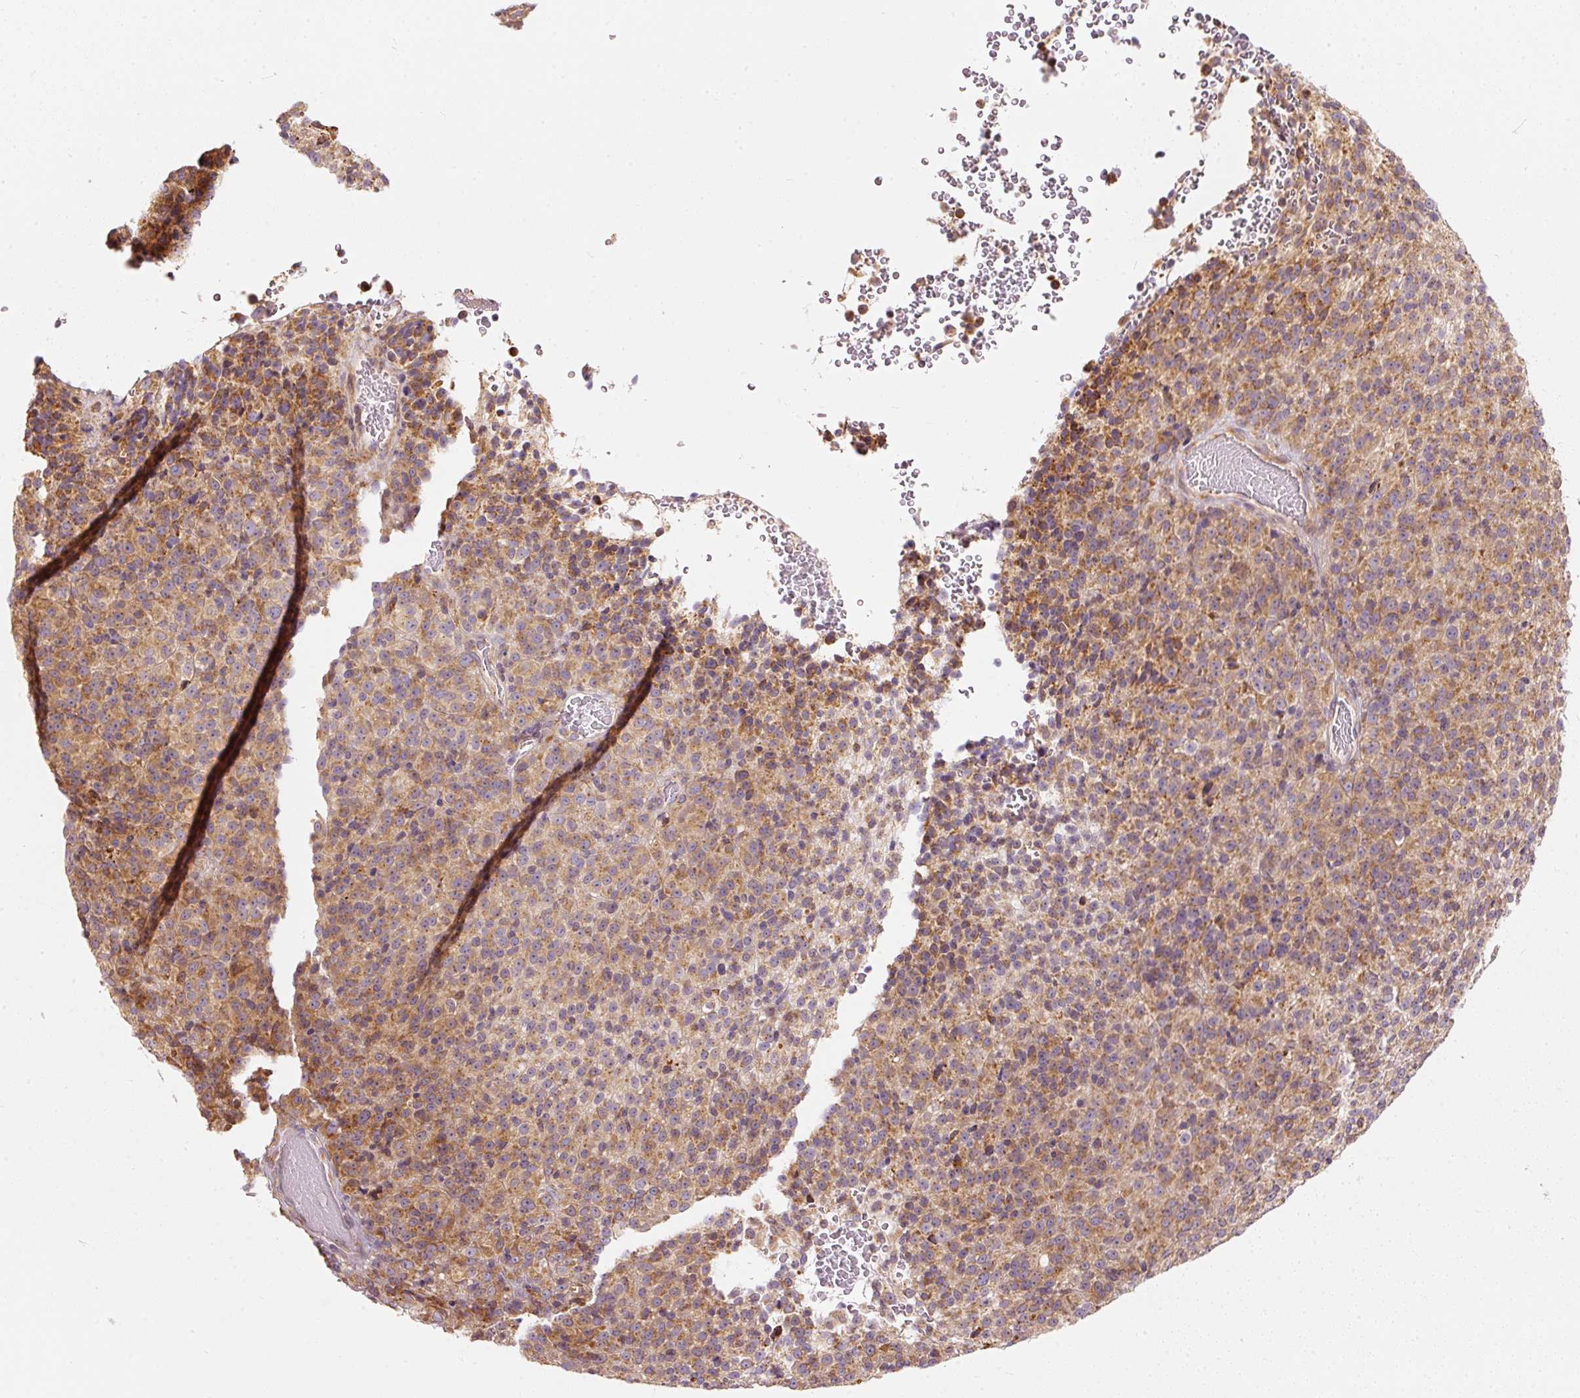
{"staining": {"intensity": "moderate", "quantity": ">75%", "location": "cytoplasmic/membranous"}, "tissue": "melanoma", "cell_type": "Tumor cells", "image_type": "cancer", "snomed": [{"axis": "morphology", "description": "Malignant melanoma, Metastatic site"}, {"axis": "topography", "description": "Brain"}], "caption": "Brown immunohistochemical staining in melanoma demonstrates moderate cytoplasmic/membranous positivity in approximately >75% of tumor cells.", "gene": "SNAPC5", "patient": {"sex": "female", "age": 56}}